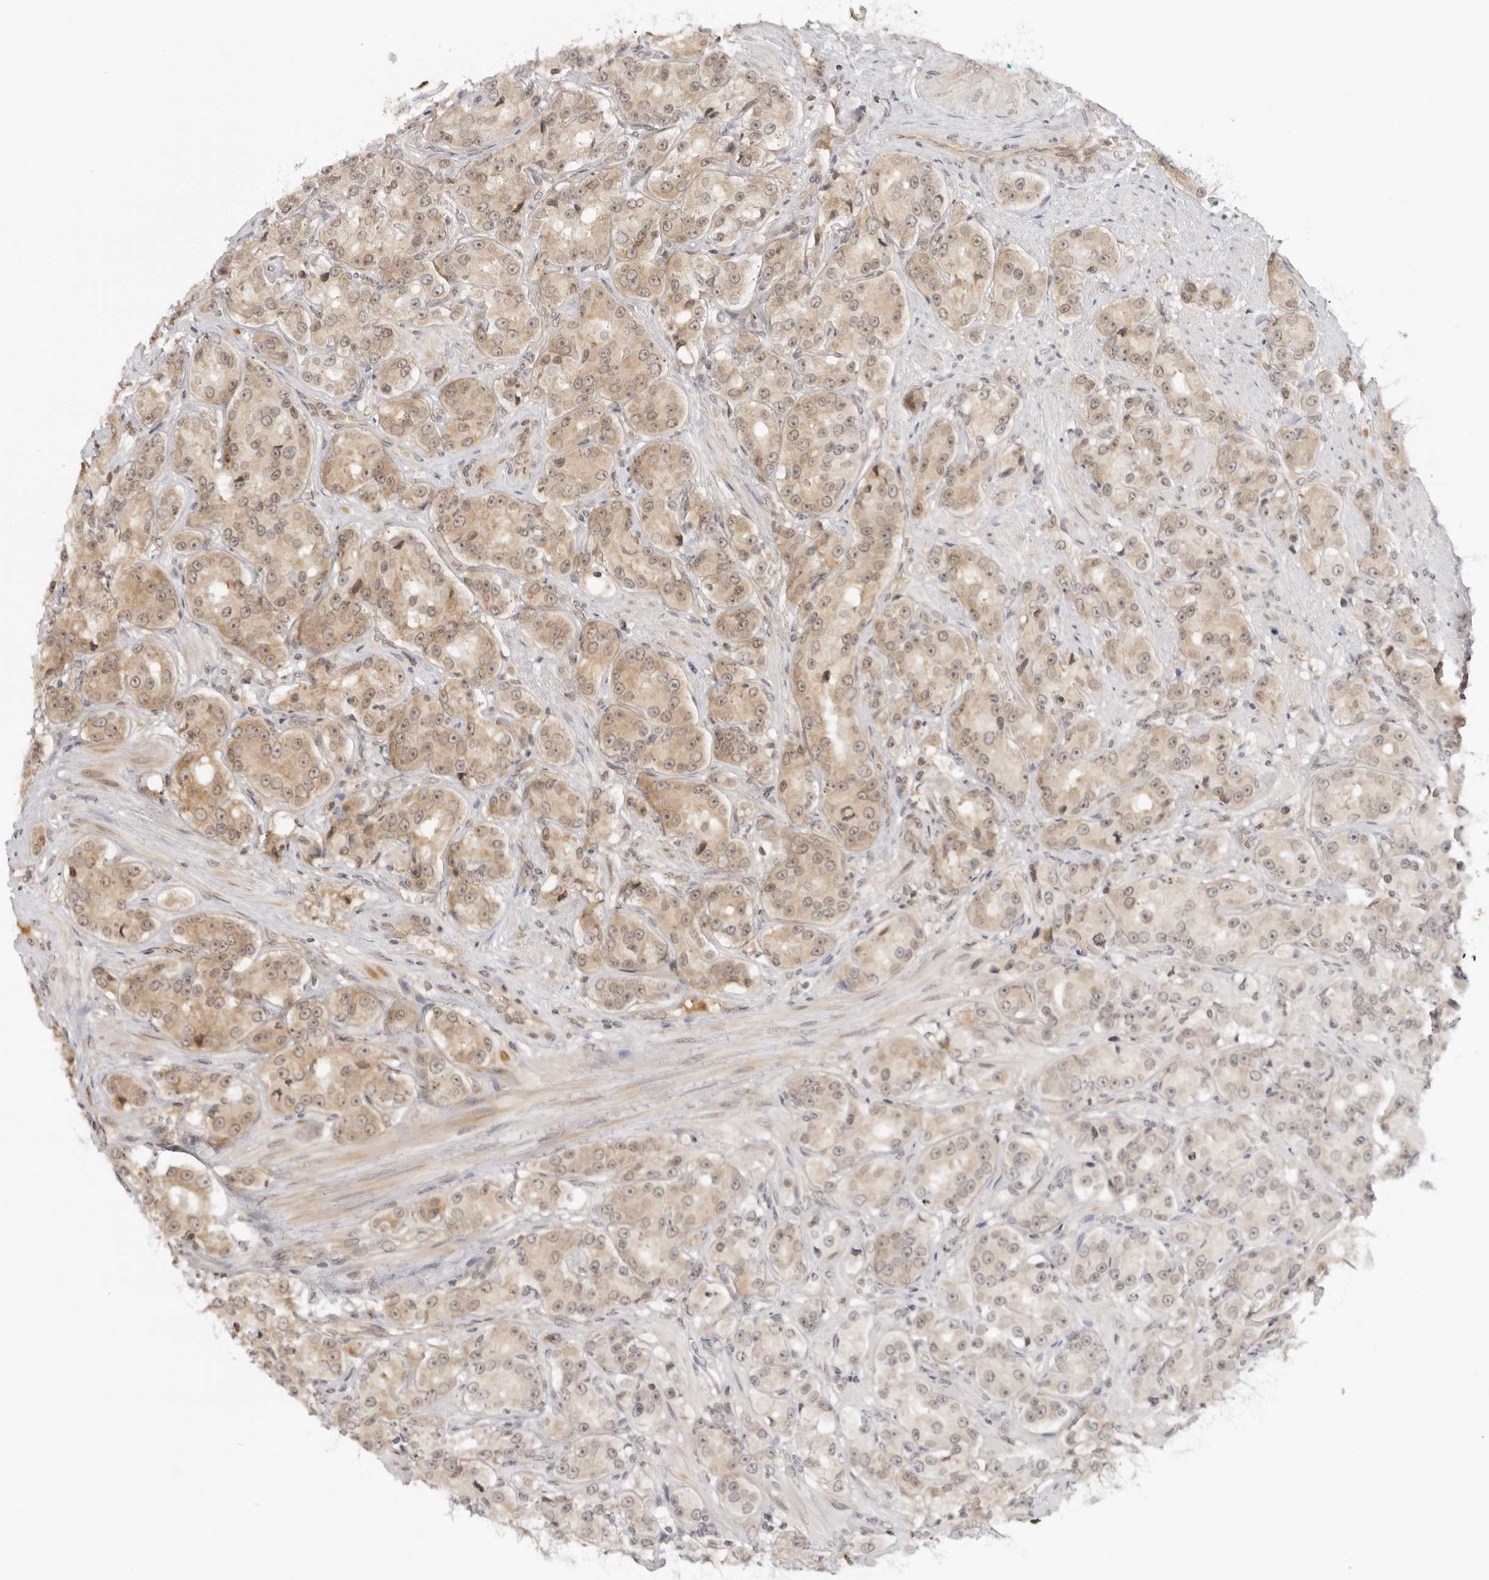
{"staining": {"intensity": "moderate", "quantity": ">75%", "location": "cytoplasmic/membranous"}, "tissue": "prostate cancer", "cell_type": "Tumor cells", "image_type": "cancer", "snomed": [{"axis": "morphology", "description": "Adenocarcinoma, High grade"}, {"axis": "topography", "description": "Prostate"}], "caption": "This is a micrograph of immunohistochemistry staining of prostate high-grade adenocarcinoma, which shows moderate expression in the cytoplasmic/membranous of tumor cells.", "gene": "PRRC2C", "patient": {"sex": "male", "age": 60}}